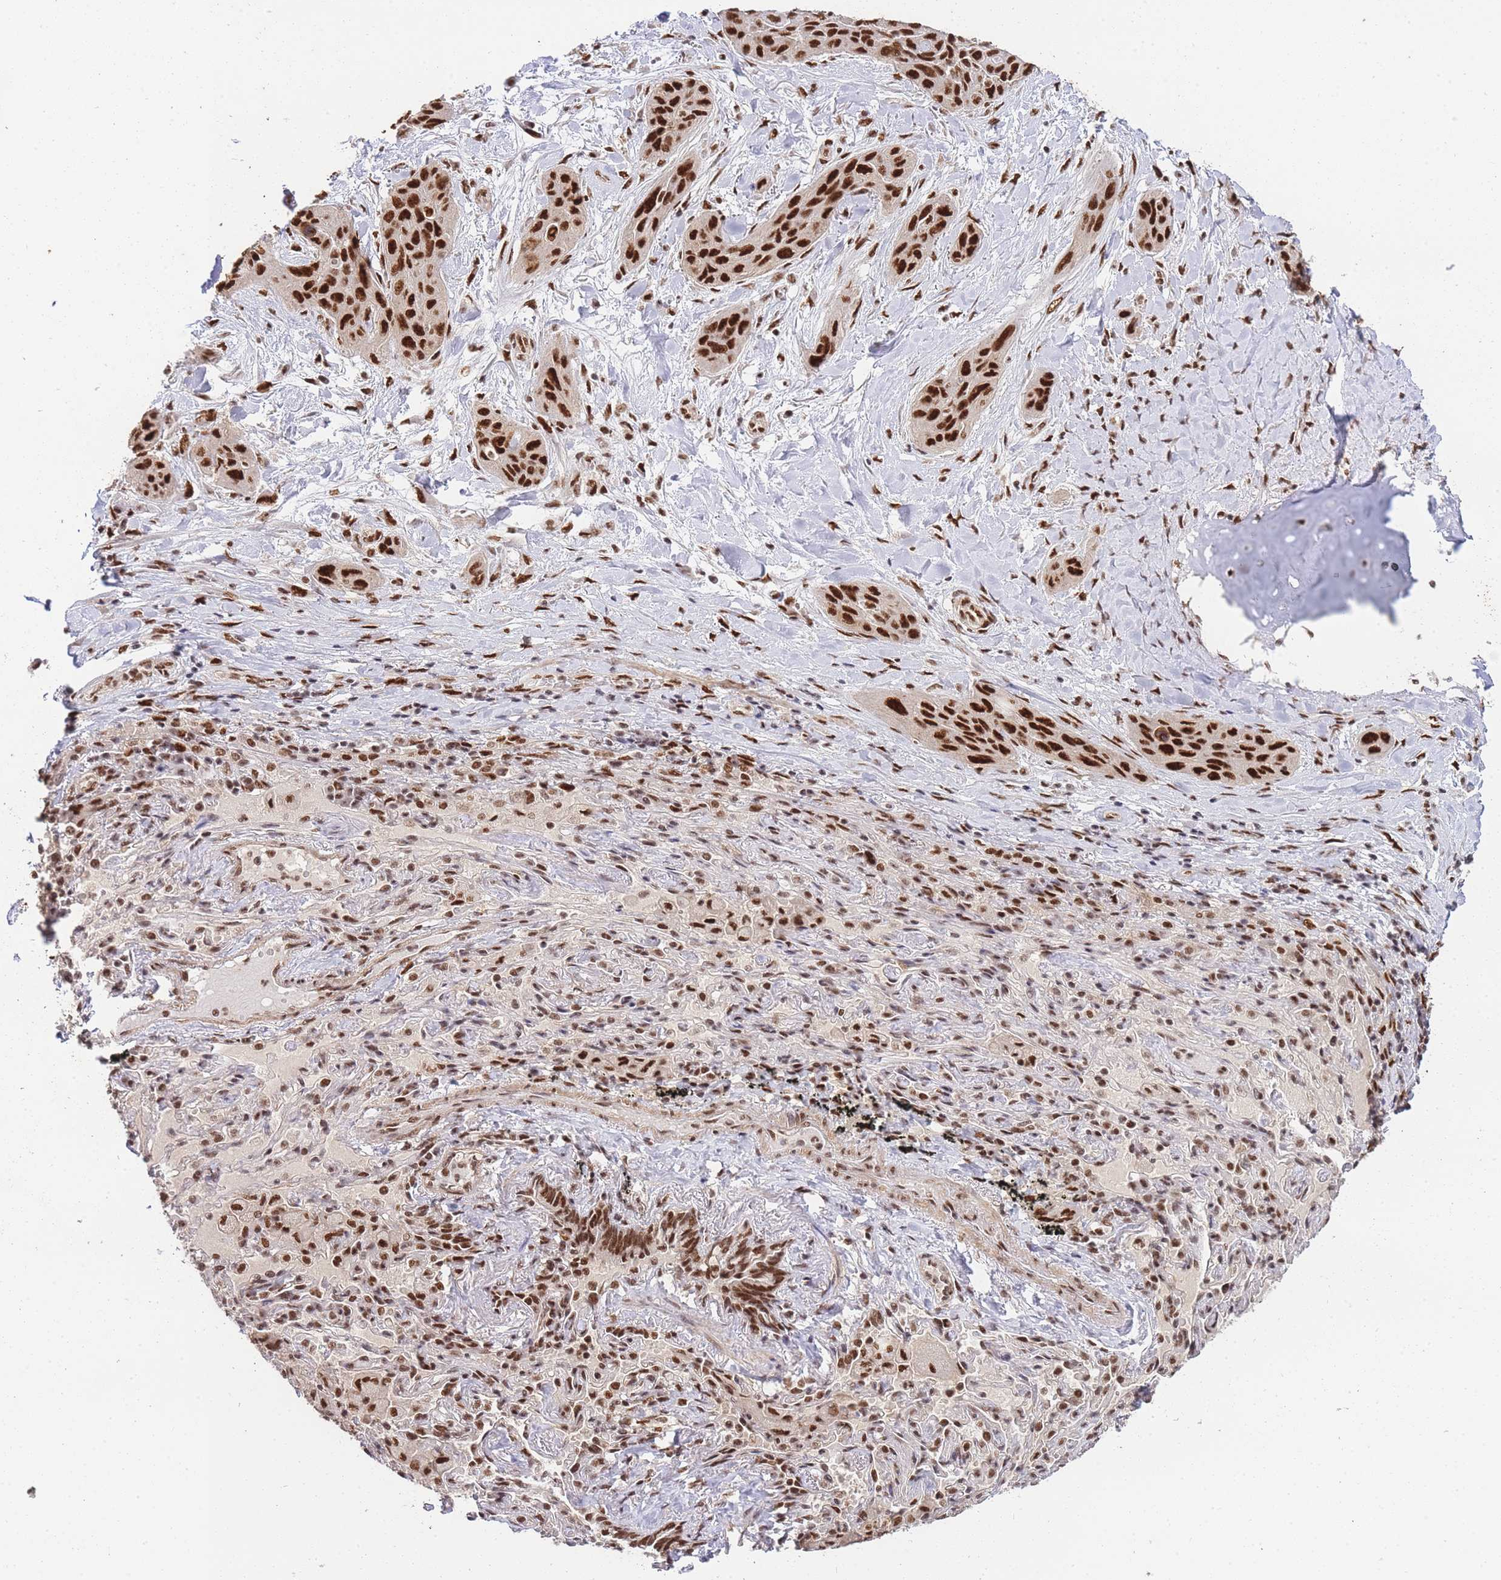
{"staining": {"intensity": "strong", "quantity": ">75%", "location": "nuclear"}, "tissue": "lung cancer", "cell_type": "Tumor cells", "image_type": "cancer", "snomed": [{"axis": "morphology", "description": "Squamous cell carcinoma, NOS"}, {"axis": "topography", "description": "Lung"}], "caption": "Protein expression analysis of lung cancer shows strong nuclear expression in approximately >75% of tumor cells.", "gene": "PRKDC", "patient": {"sex": "female", "age": 70}}